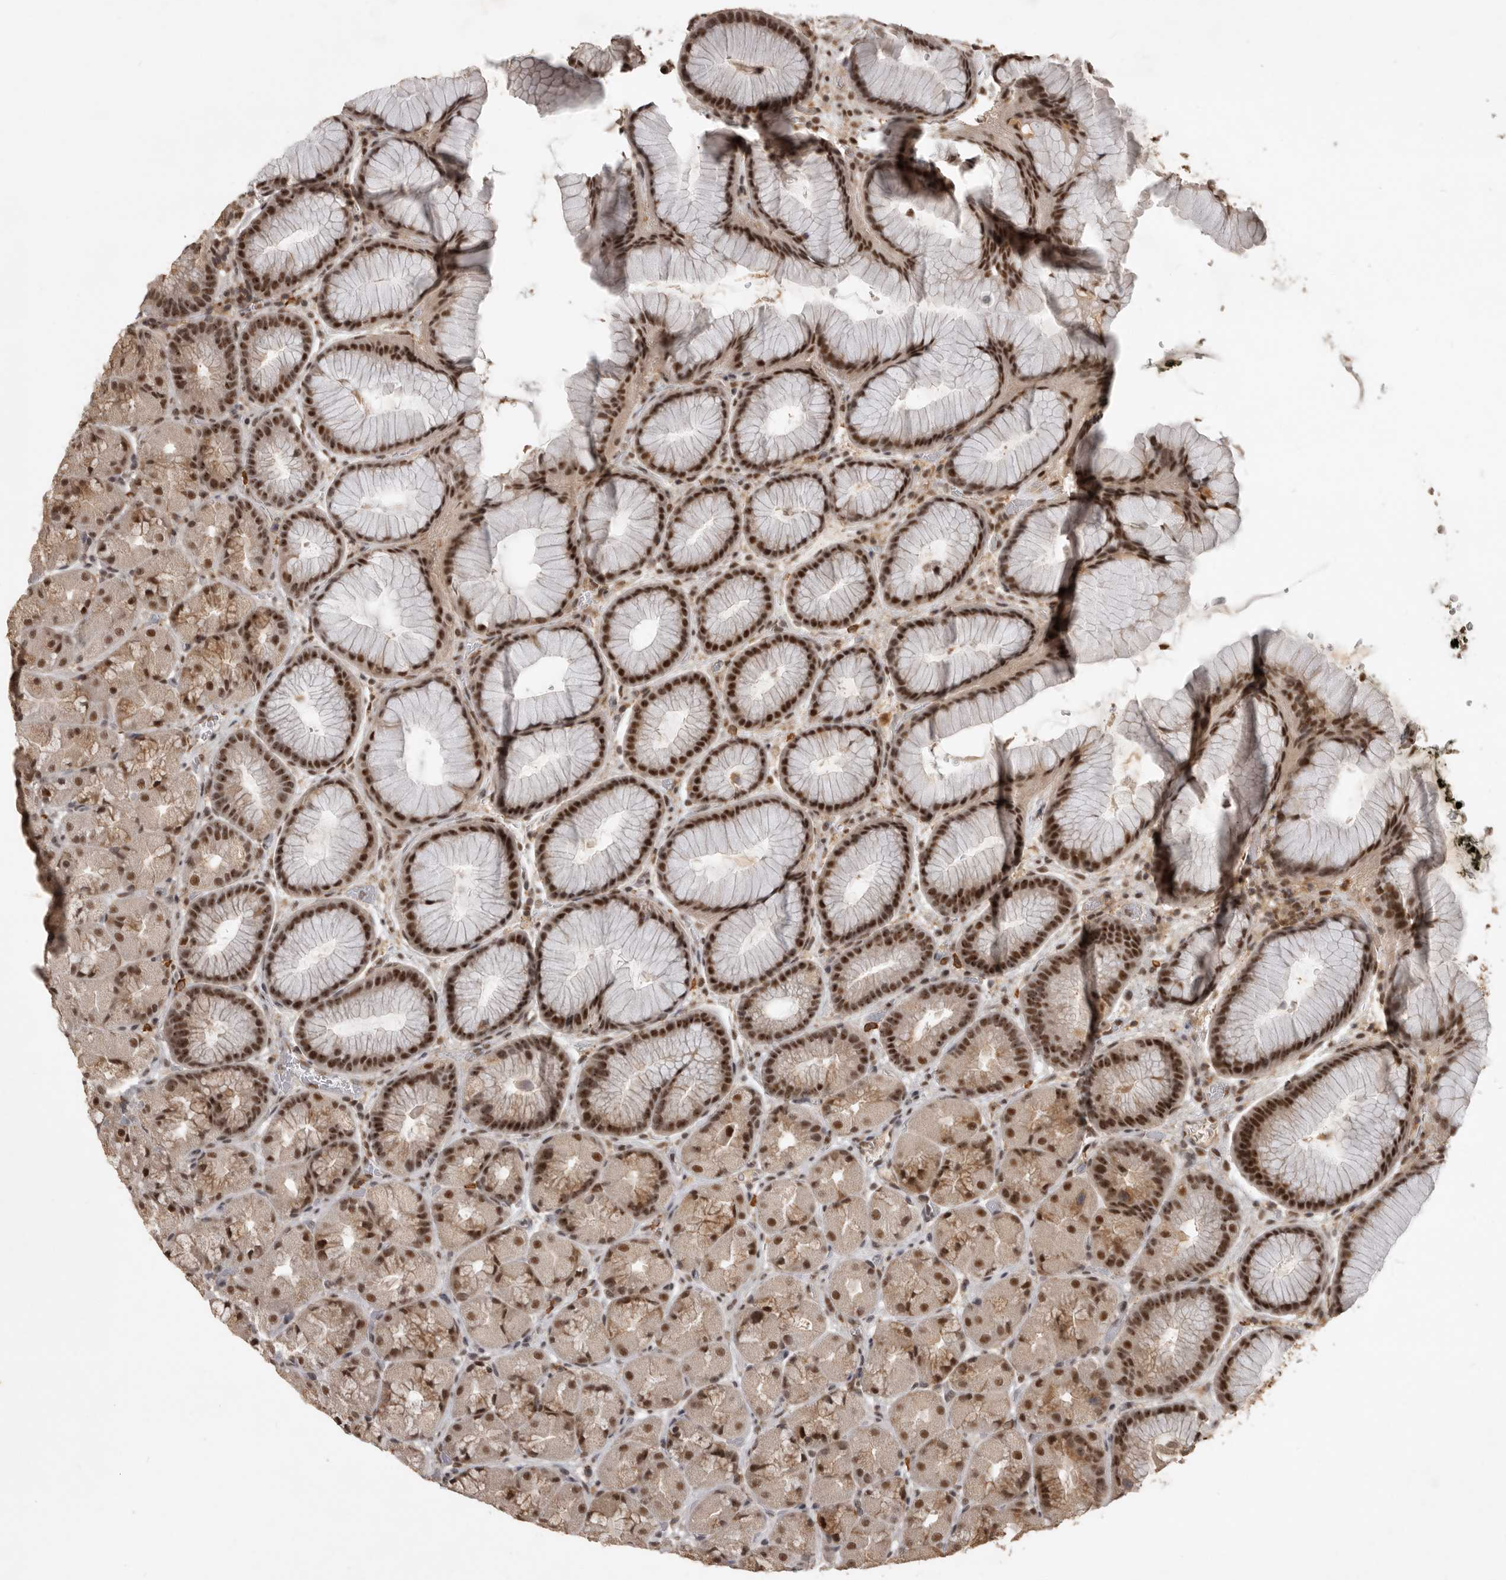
{"staining": {"intensity": "strong", "quantity": ">75%", "location": "nuclear"}, "tissue": "stomach", "cell_type": "Glandular cells", "image_type": "normal", "snomed": [{"axis": "morphology", "description": "Normal tissue, NOS"}, {"axis": "topography", "description": "Stomach, upper"}, {"axis": "topography", "description": "Stomach"}], "caption": "The photomicrograph demonstrates staining of normal stomach, revealing strong nuclear protein positivity (brown color) within glandular cells. (Brightfield microscopy of DAB IHC at high magnification).", "gene": "CBLL1", "patient": {"sex": "male", "age": 48}}